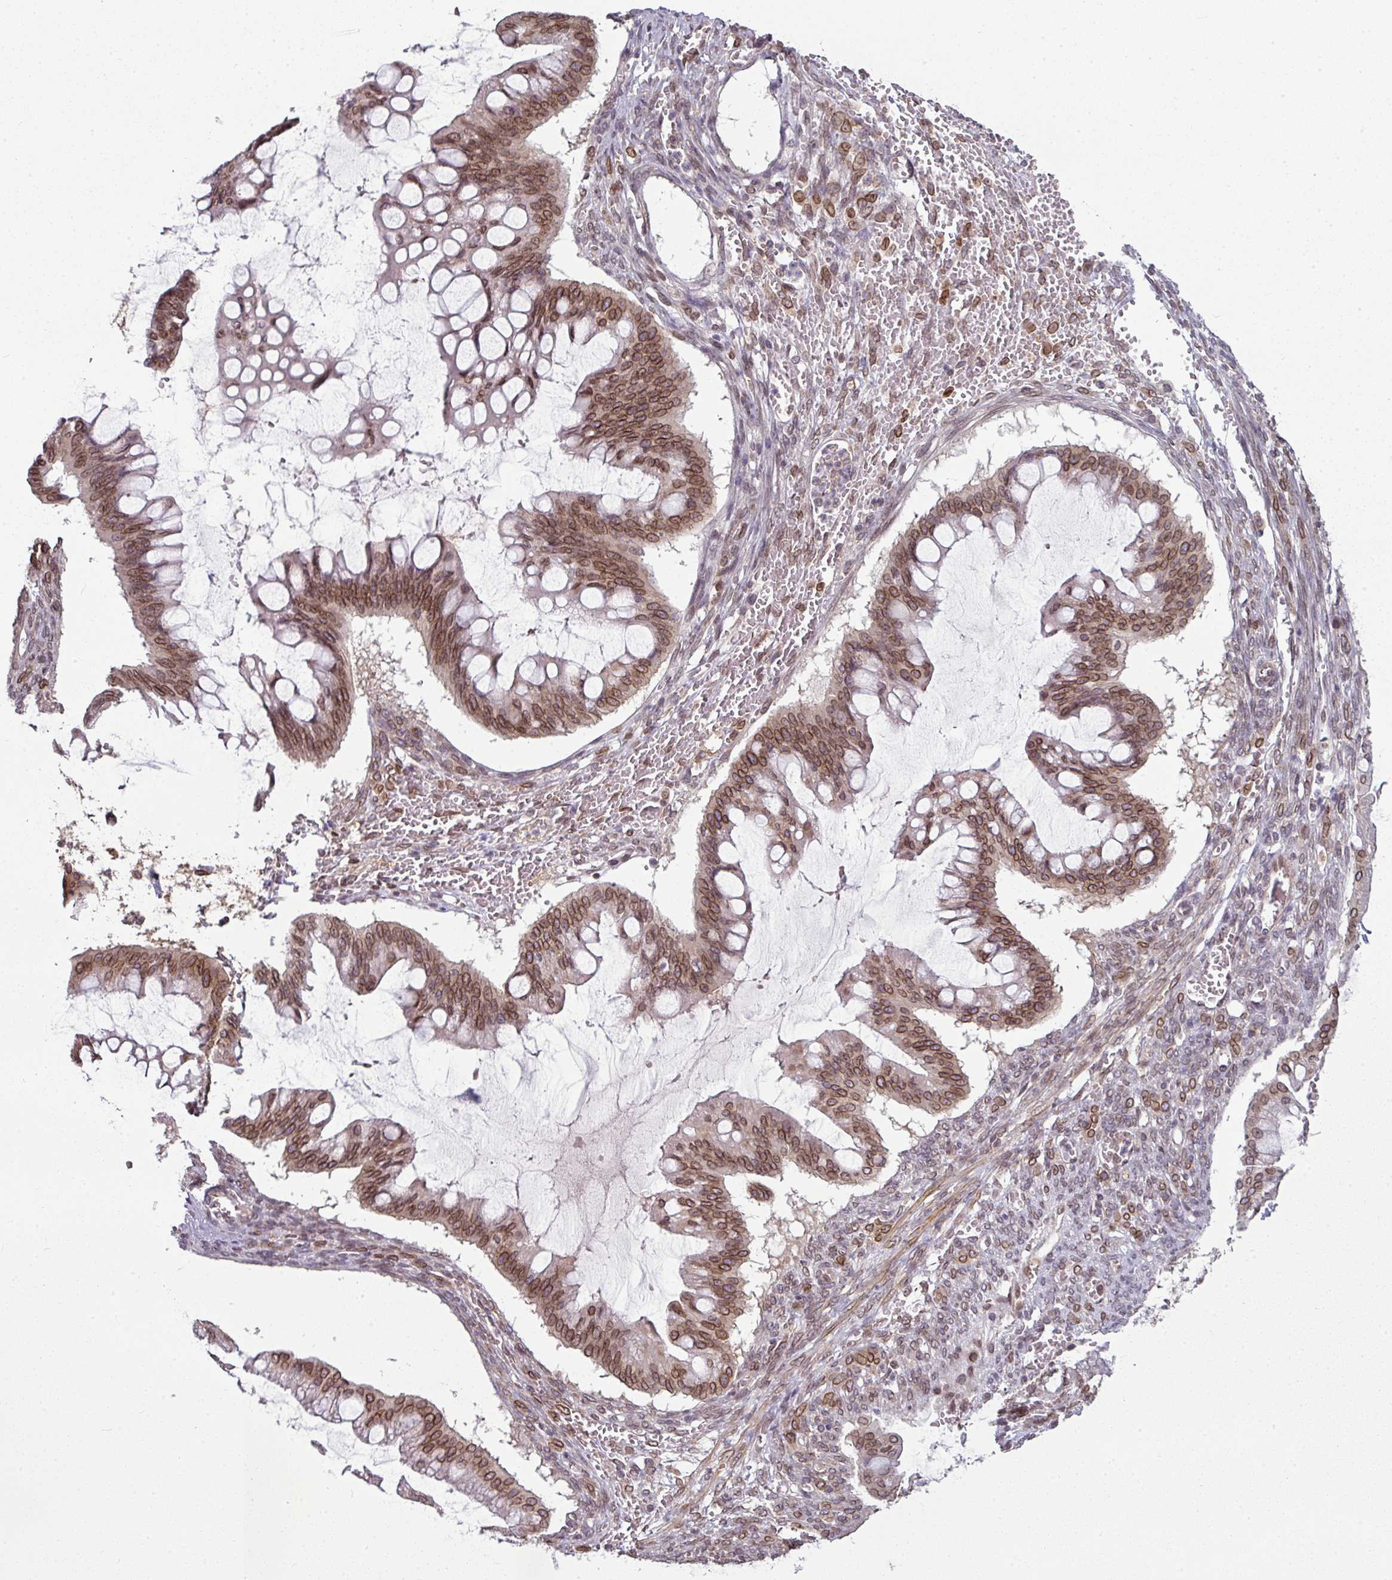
{"staining": {"intensity": "strong", "quantity": ">75%", "location": "cytoplasmic/membranous,nuclear"}, "tissue": "ovarian cancer", "cell_type": "Tumor cells", "image_type": "cancer", "snomed": [{"axis": "morphology", "description": "Cystadenocarcinoma, mucinous, NOS"}, {"axis": "topography", "description": "Ovary"}], "caption": "This is an image of immunohistochemistry staining of ovarian cancer (mucinous cystadenocarcinoma), which shows strong staining in the cytoplasmic/membranous and nuclear of tumor cells.", "gene": "RANGAP1", "patient": {"sex": "female", "age": 73}}